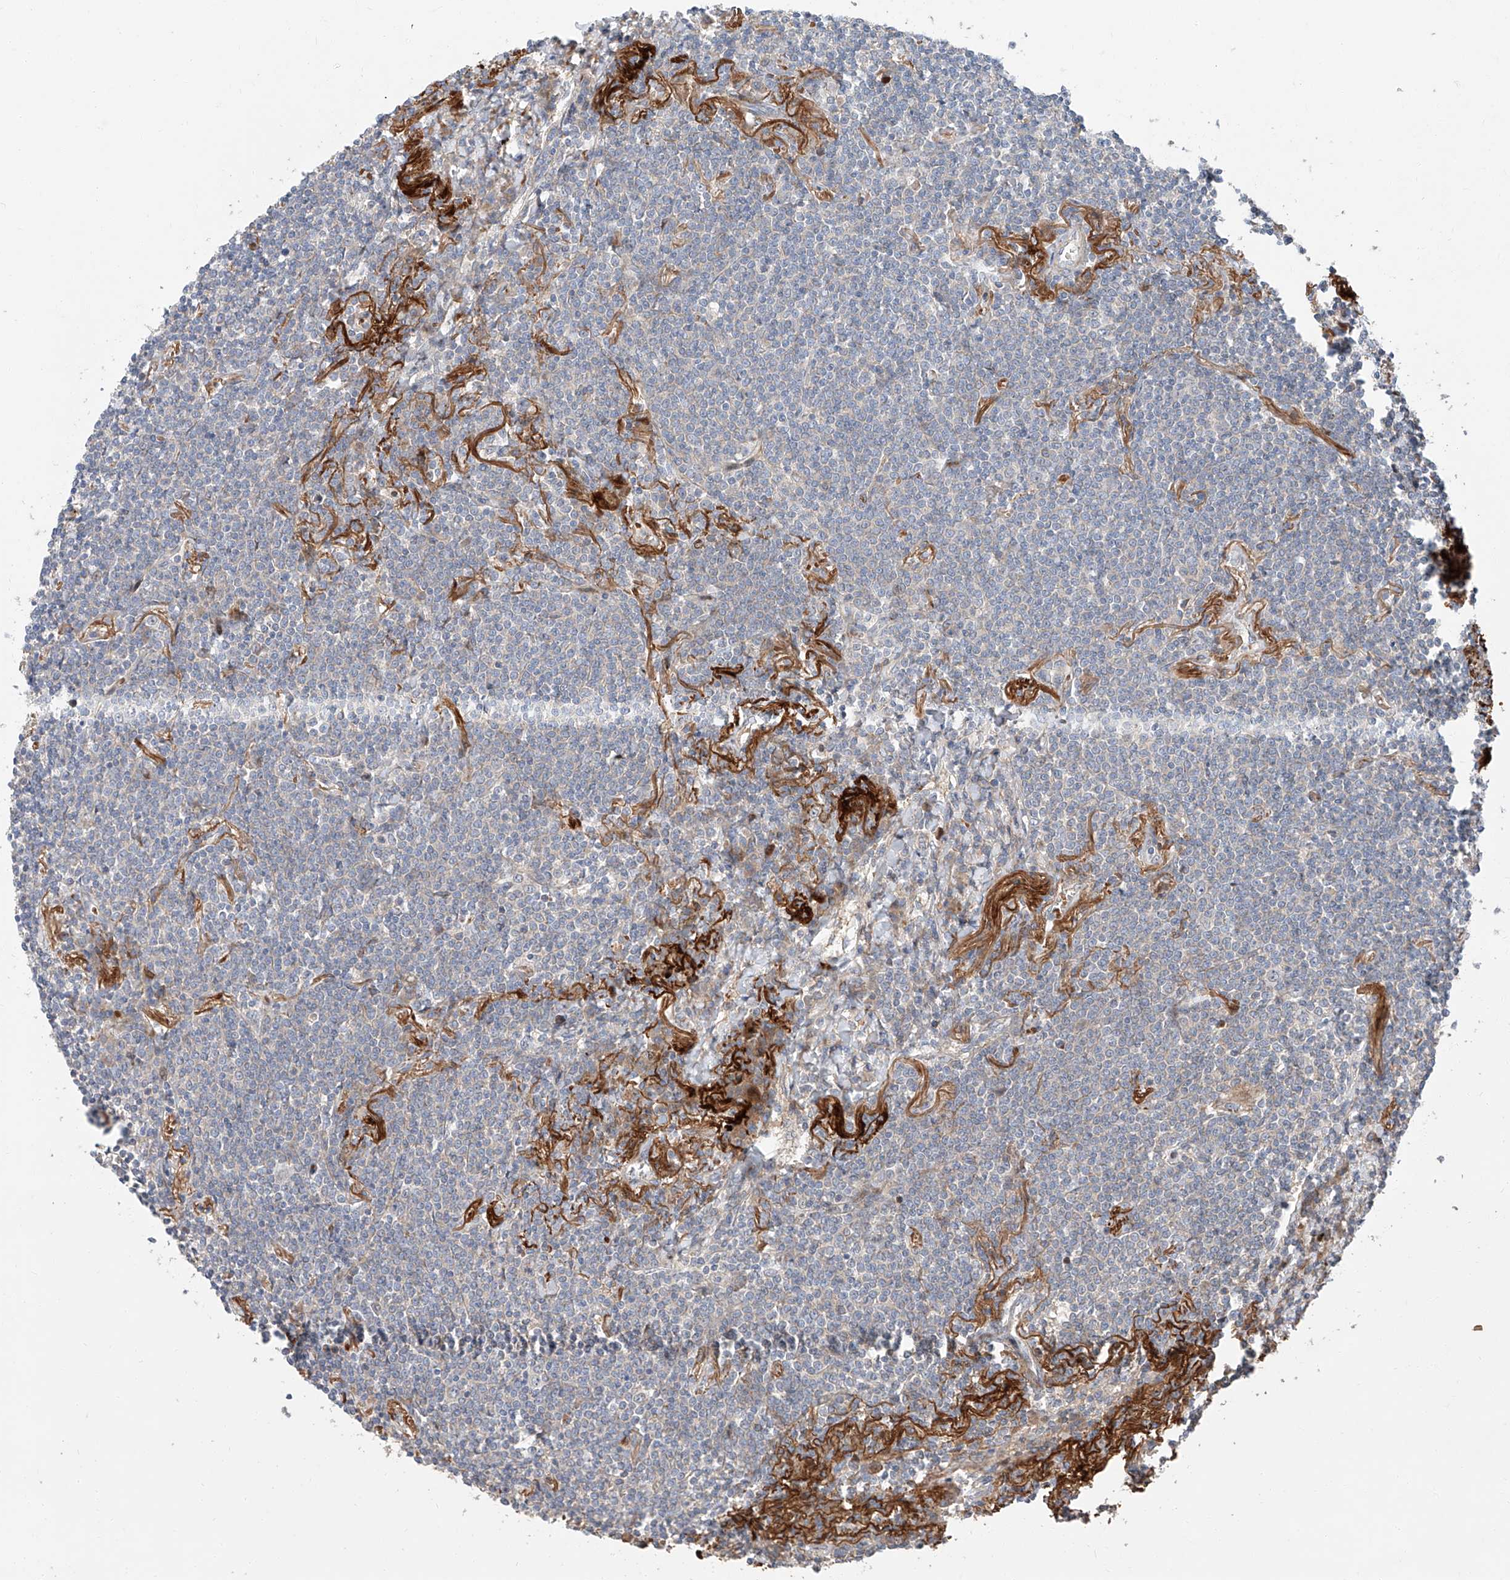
{"staining": {"intensity": "negative", "quantity": "none", "location": "none"}, "tissue": "lymphoma", "cell_type": "Tumor cells", "image_type": "cancer", "snomed": [{"axis": "morphology", "description": "Malignant lymphoma, non-Hodgkin's type, Low grade"}, {"axis": "topography", "description": "Lung"}], "caption": "Image shows no significant protein positivity in tumor cells of lymphoma. (DAB immunohistochemistry (IHC), high magnification).", "gene": "USF3", "patient": {"sex": "female", "age": 71}}